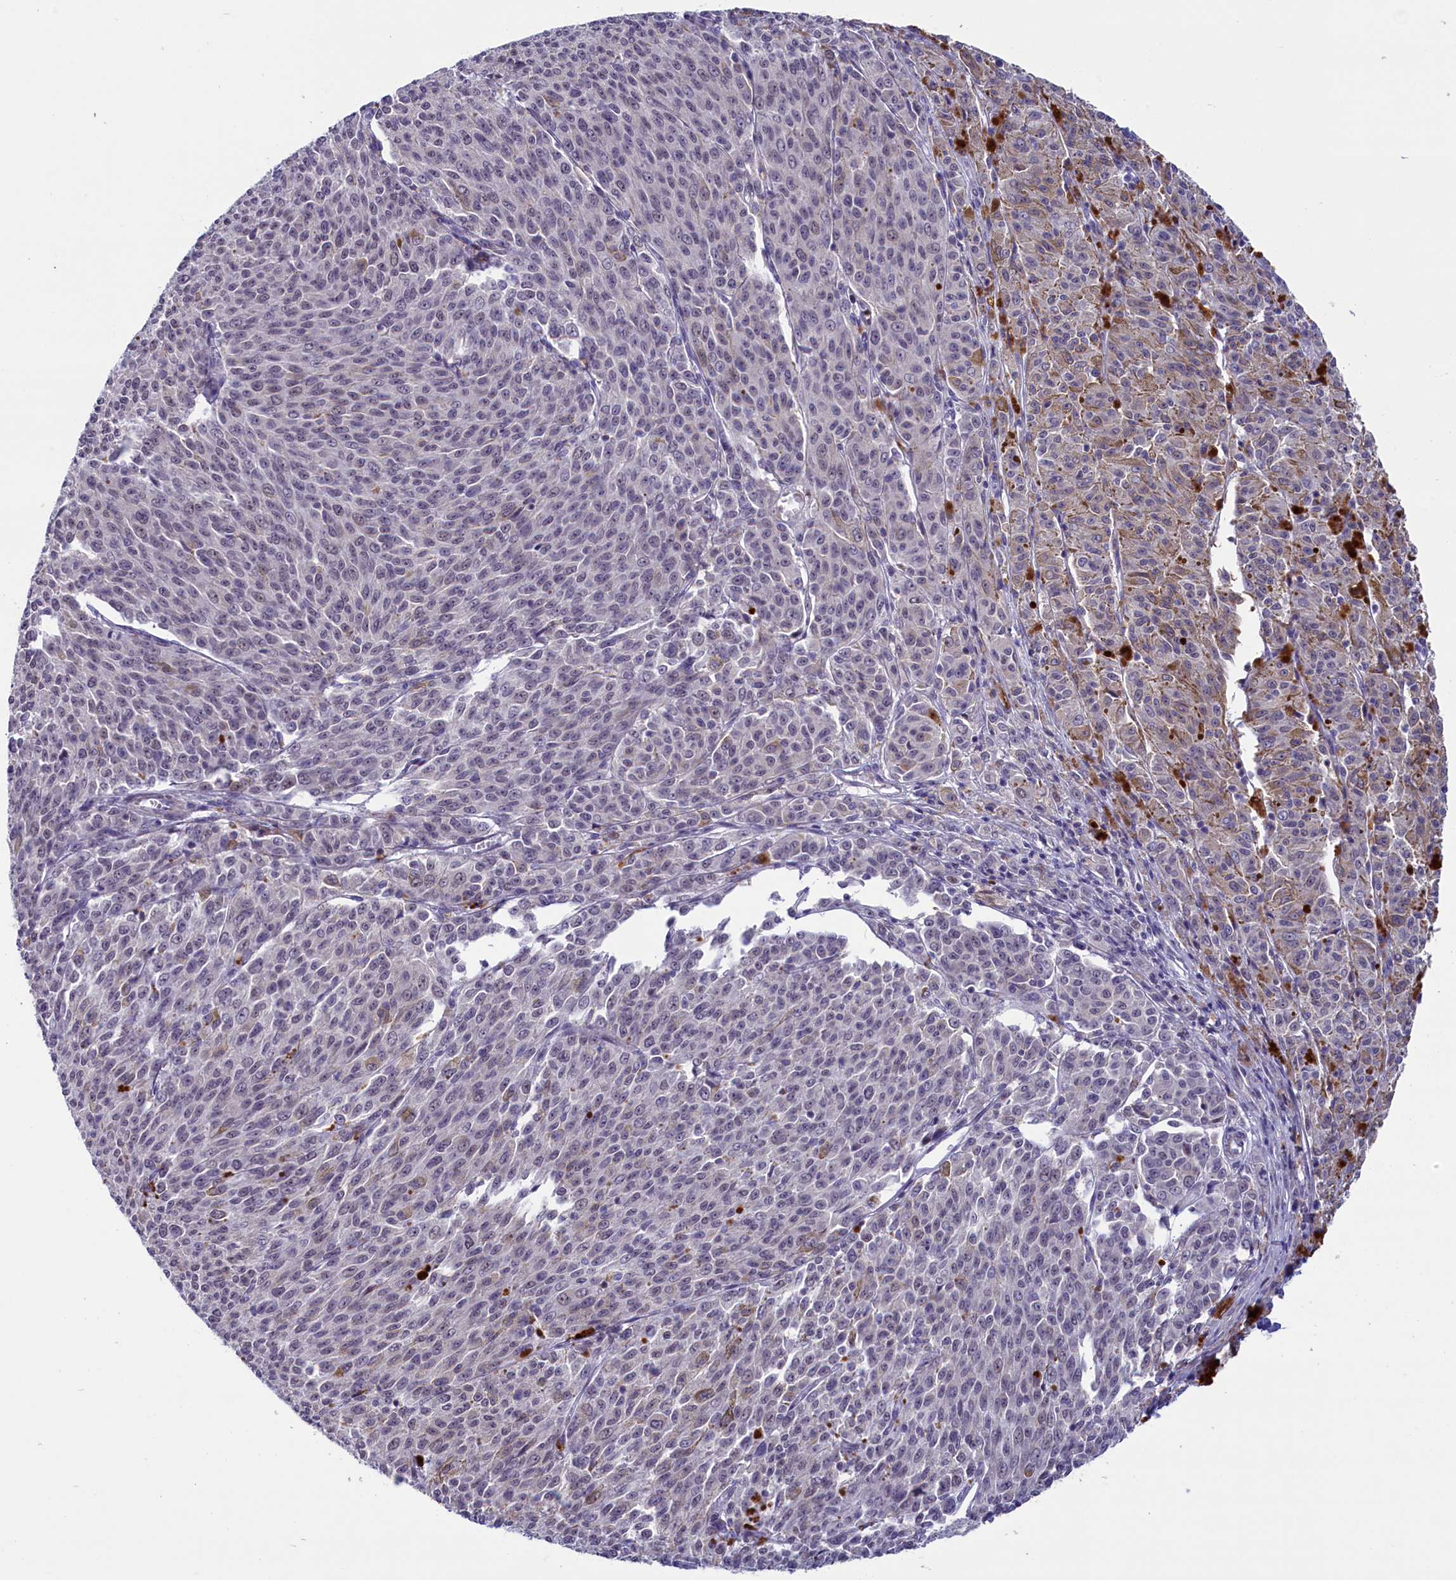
{"staining": {"intensity": "negative", "quantity": "none", "location": "none"}, "tissue": "melanoma", "cell_type": "Tumor cells", "image_type": "cancer", "snomed": [{"axis": "morphology", "description": "Malignant melanoma, NOS"}, {"axis": "topography", "description": "Skin"}], "caption": "Tumor cells are negative for protein expression in human malignant melanoma.", "gene": "SCD5", "patient": {"sex": "female", "age": 52}}